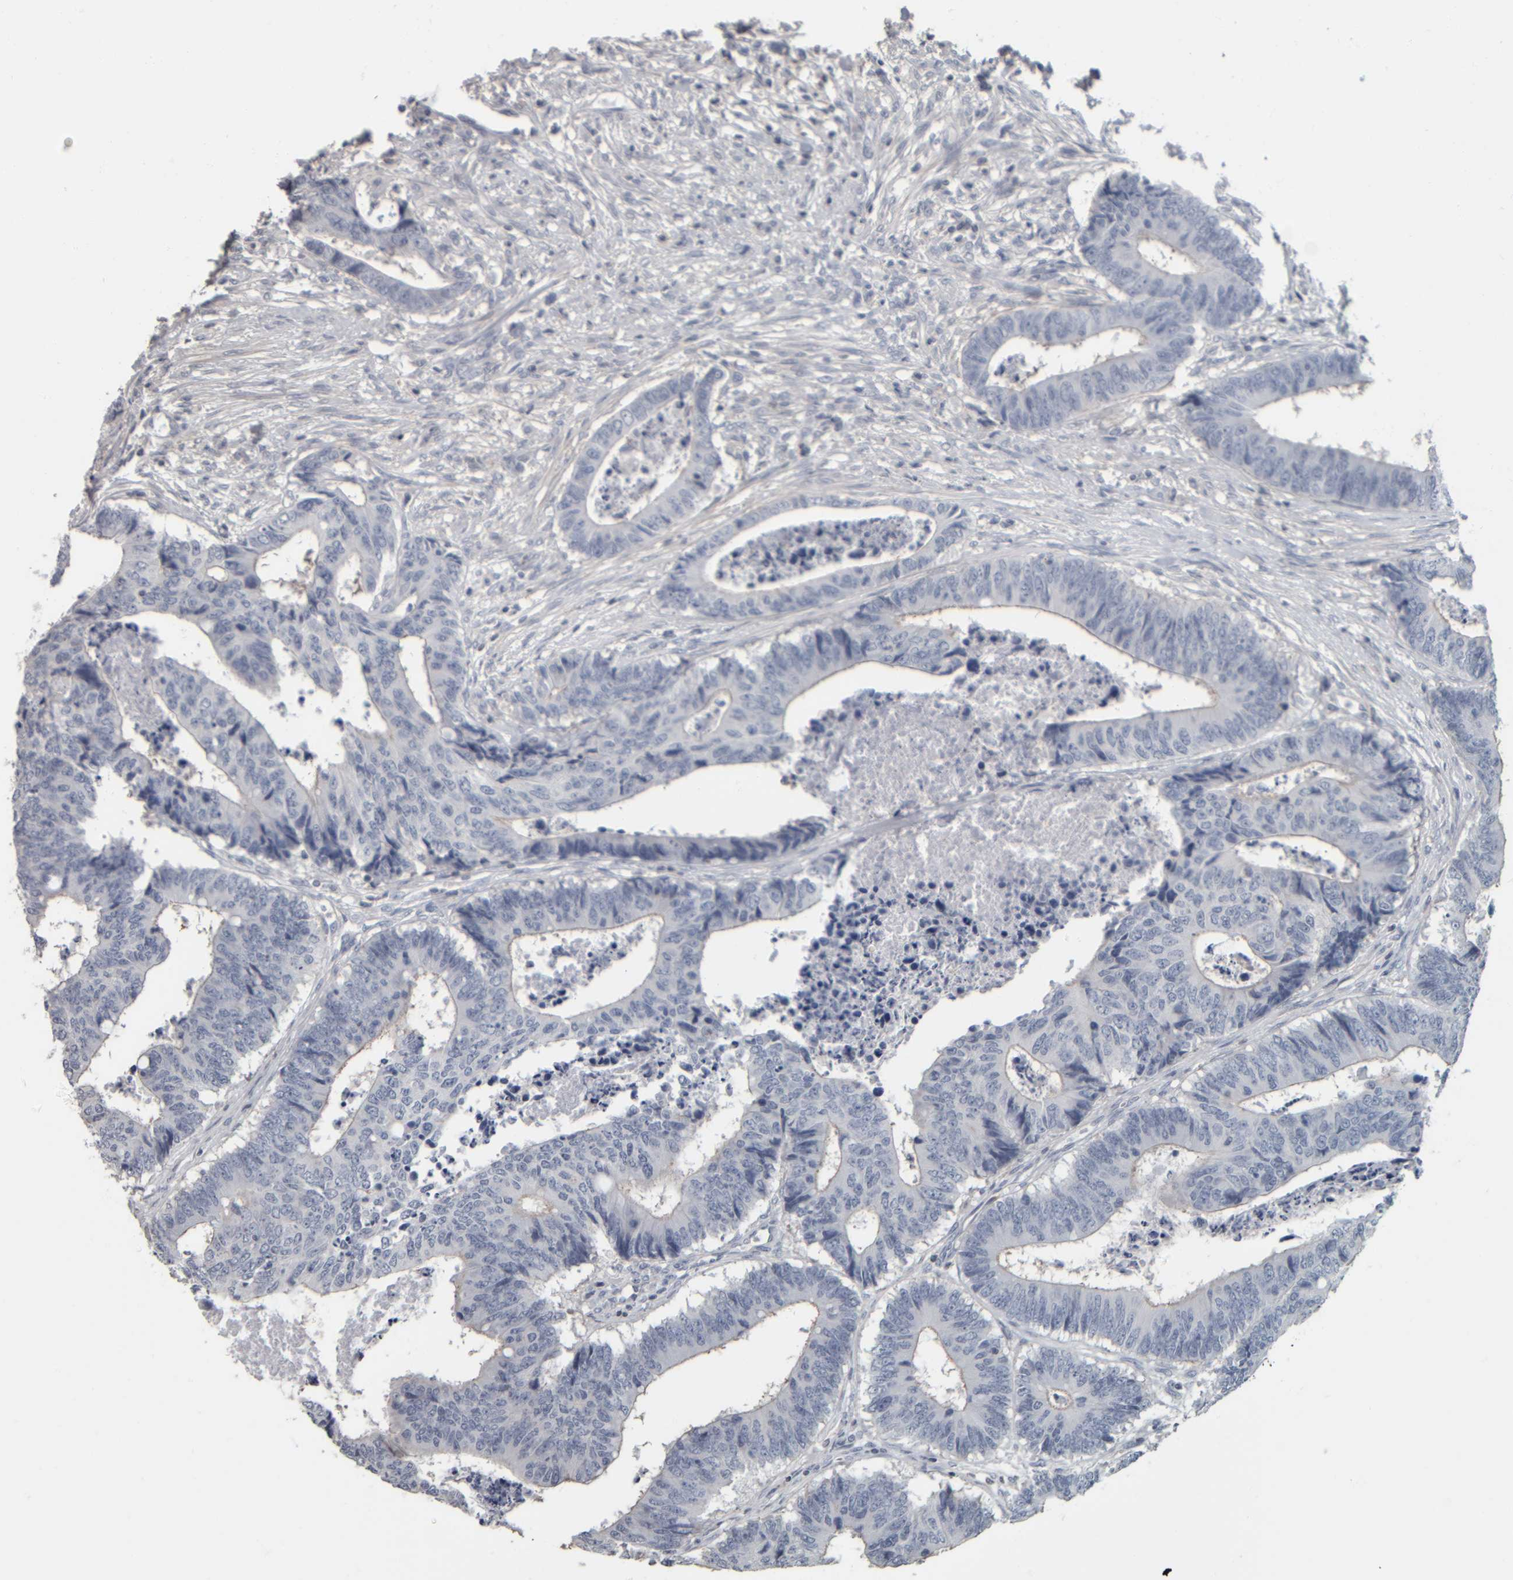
{"staining": {"intensity": "weak", "quantity": "<25%", "location": "cytoplasmic/membranous"}, "tissue": "colorectal cancer", "cell_type": "Tumor cells", "image_type": "cancer", "snomed": [{"axis": "morphology", "description": "Adenocarcinoma, NOS"}, {"axis": "topography", "description": "Rectum"}], "caption": "Tumor cells show no significant staining in colorectal adenocarcinoma.", "gene": "CAVIN4", "patient": {"sex": "male", "age": 84}}